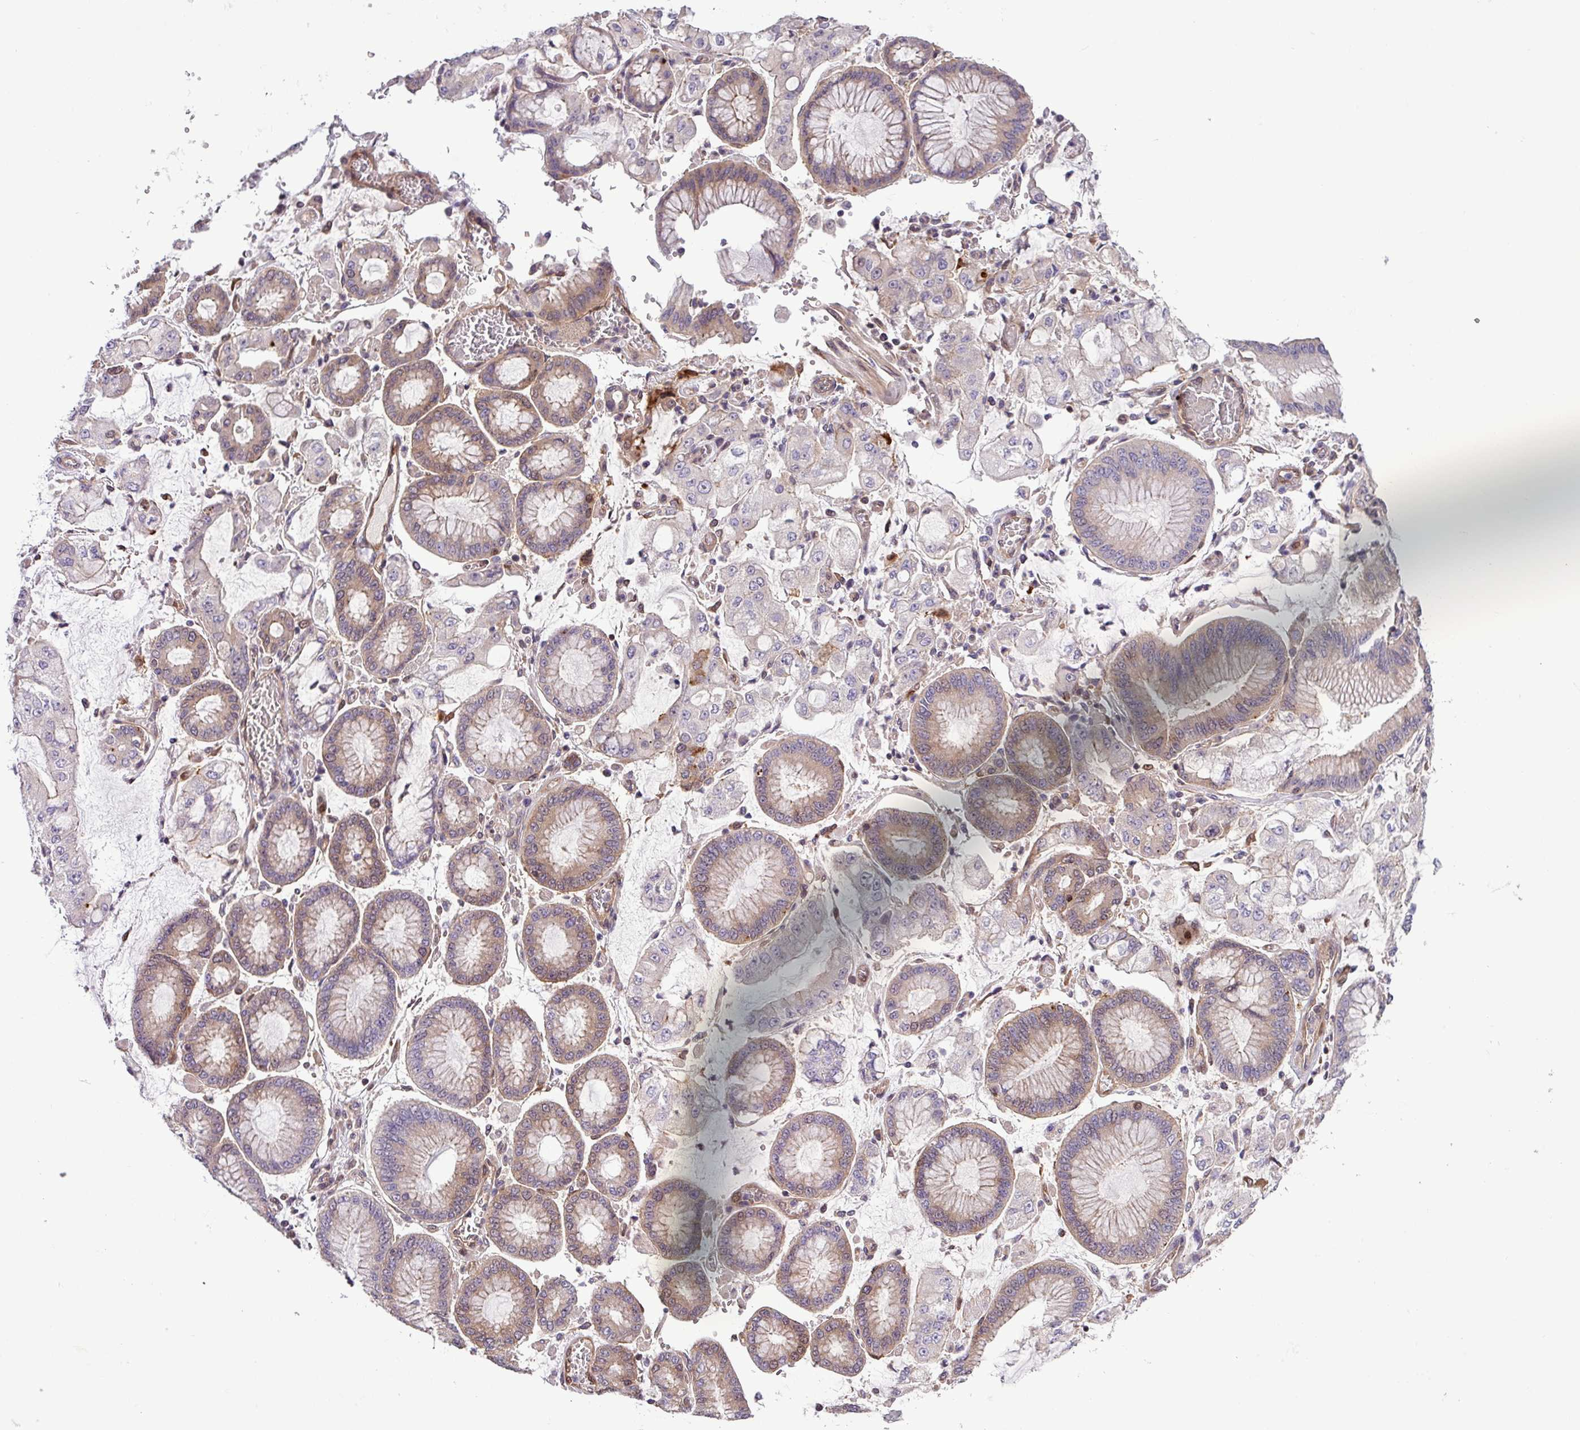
{"staining": {"intensity": "moderate", "quantity": "25%-75%", "location": "cytoplasmic/membranous,nuclear"}, "tissue": "stomach cancer", "cell_type": "Tumor cells", "image_type": "cancer", "snomed": [{"axis": "morphology", "description": "Adenocarcinoma, NOS"}, {"axis": "topography", "description": "Stomach"}], "caption": "Protein staining of stomach cancer tissue demonstrates moderate cytoplasmic/membranous and nuclear expression in approximately 25%-75% of tumor cells. (Brightfield microscopy of DAB IHC at high magnification).", "gene": "CARHSP1", "patient": {"sex": "male", "age": 76}}